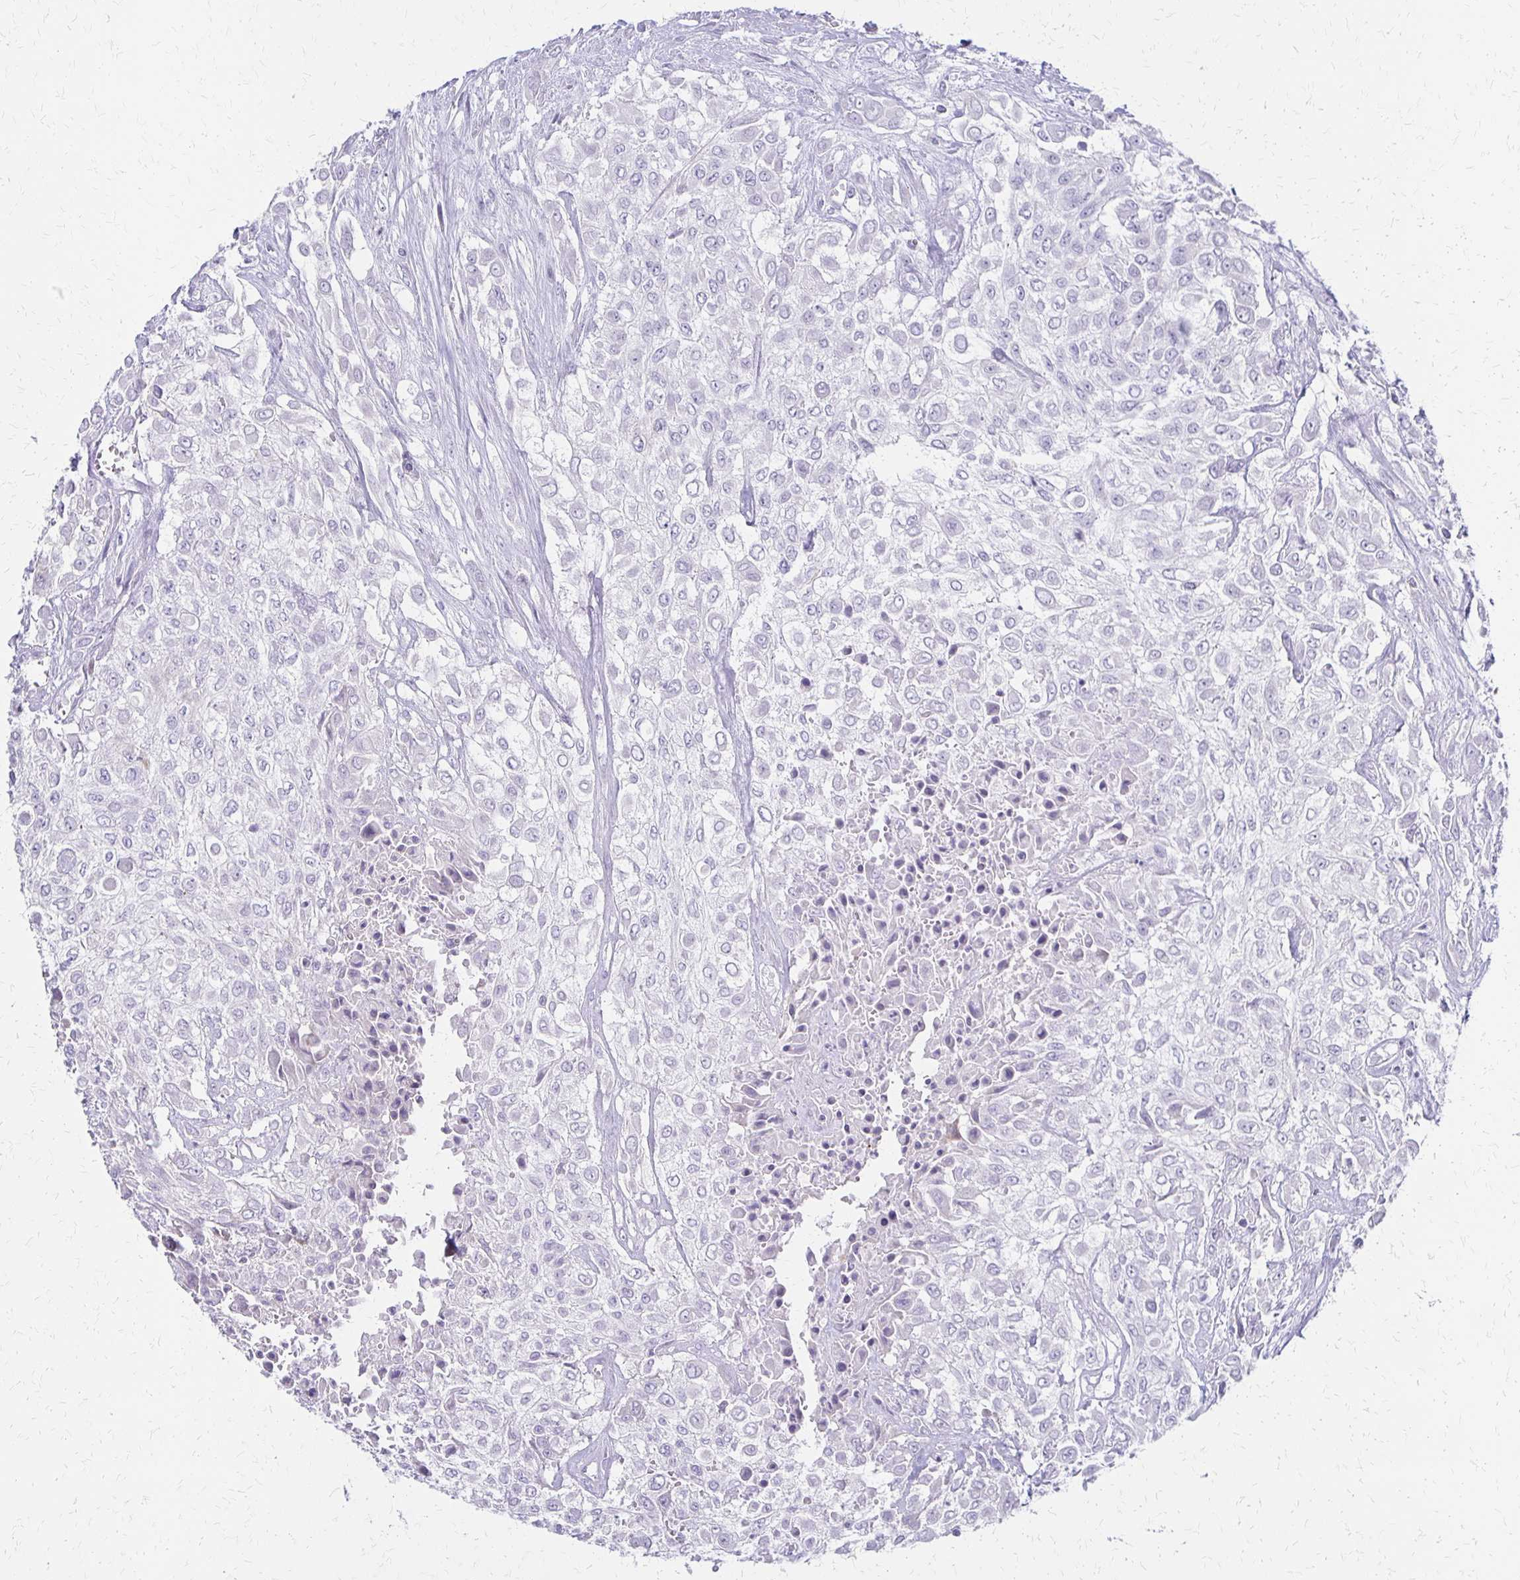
{"staining": {"intensity": "negative", "quantity": "none", "location": "none"}, "tissue": "urothelial cancer", "cell_type": "Tumor cells", "image_type": "cancer", "snomed": [{"axis": "morphology", "description": "Urothelial carcinoma, High grade"}, {"axis": "topography", "description": "Urinary bladder"}], "caption": "An immunohistochemistry (IHC) histopathology image of urothelial carcinoma (high-grade) is shown. There is no staining in tumor cells of urothelial carcinoma (high-grade).", "gene": "IVL", "patient": {"sex": "male", "age": 57}}